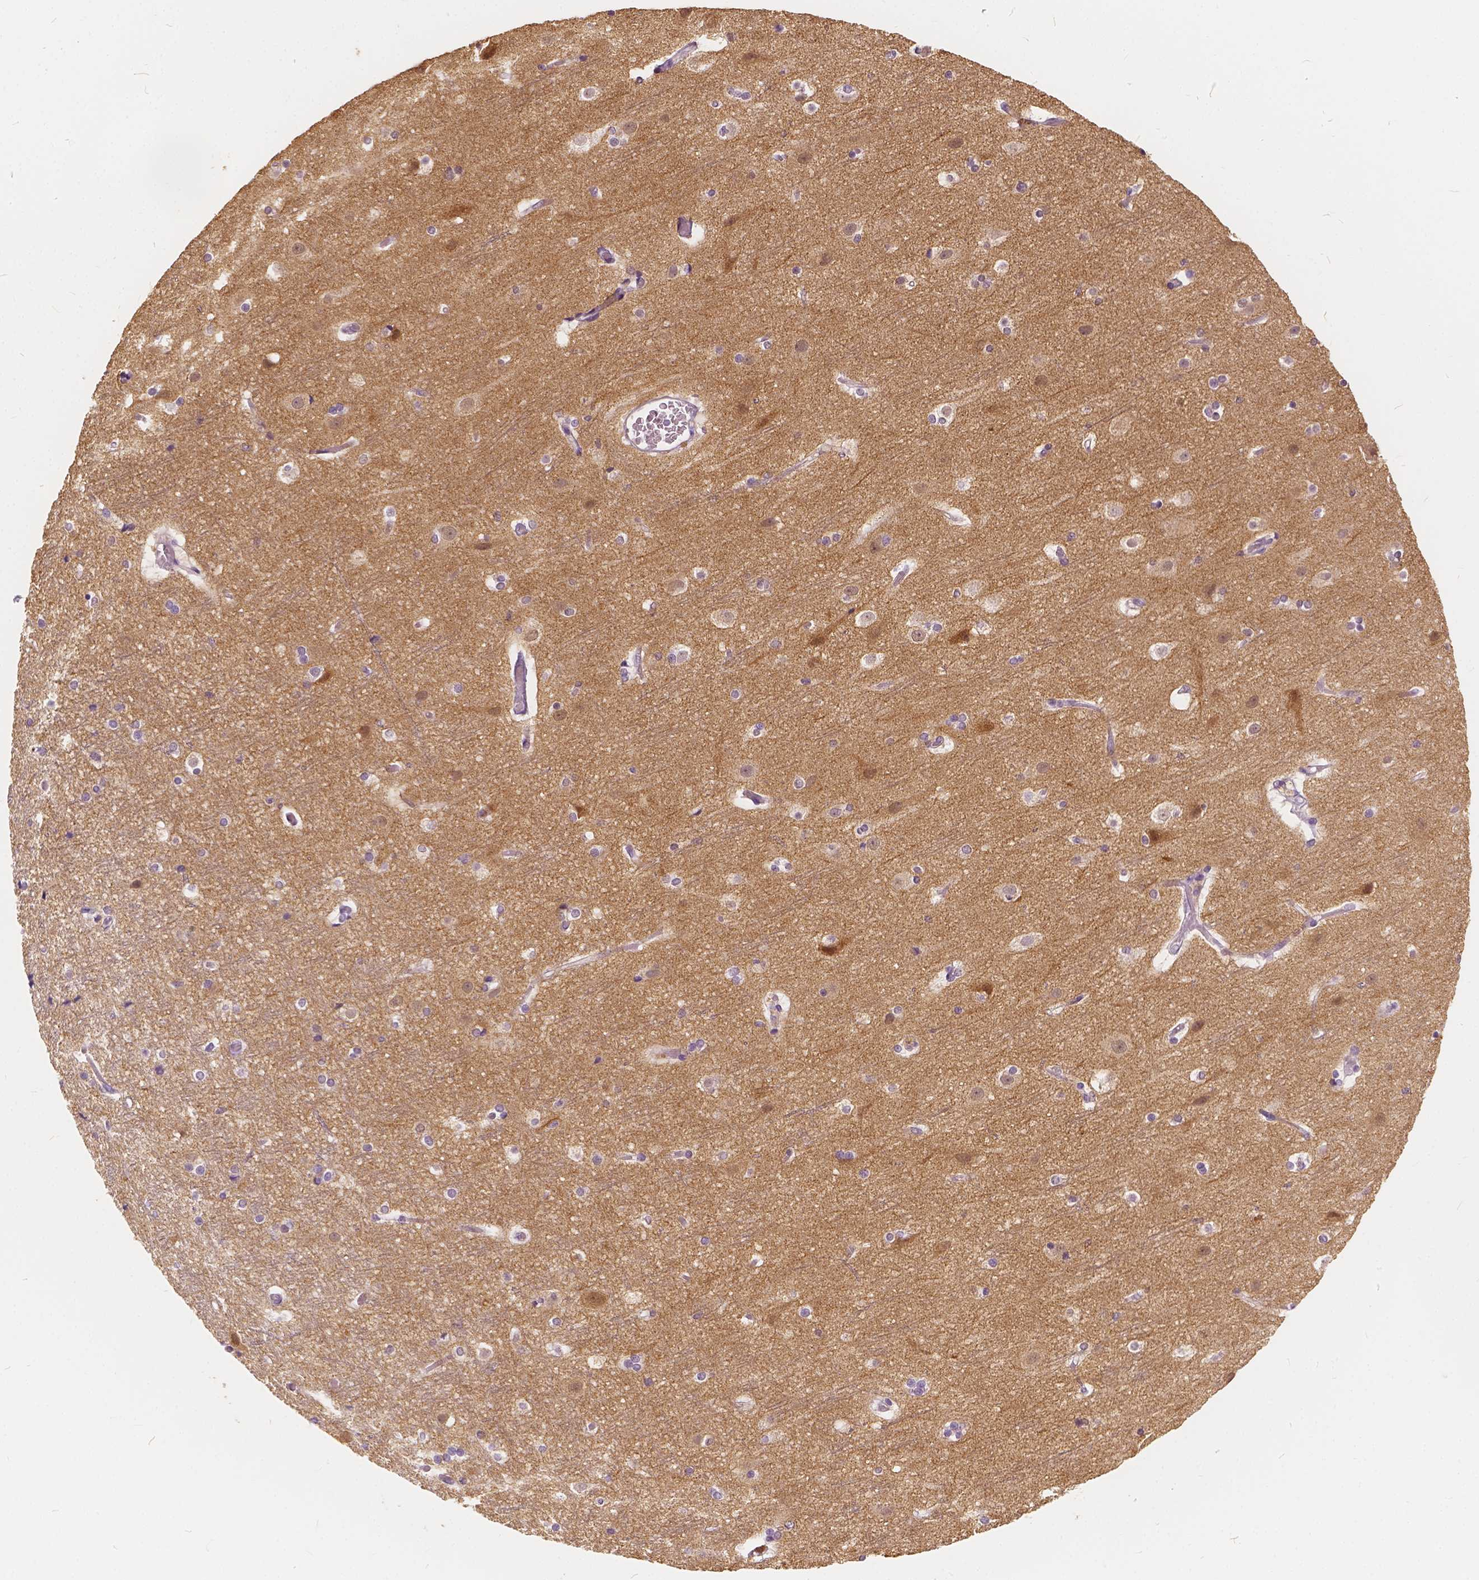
{"staining": {"intensity": "negative", "quantity": "none", "location": "none"}, "tissue": "cerebral cortex", "cell_type": "Endothelial cells", "image_type": "normal", "snomed": [{"axis": "morphology", "description": "Normal tissue, NOS"}, {"axis": "topography", "description": "Cerebral cortex"}], "caption": "The image exhibits no significant staining in endothelial cells of cerebral cortex. (Stains: DAB (3,3'-diaminobenzidine) IHC with hematoxylin counter stain, Microscopy: brightfield microscopy at high magnification).", "gene": "KIAA0513", "patient": {"sex": "female", "age": 52}}